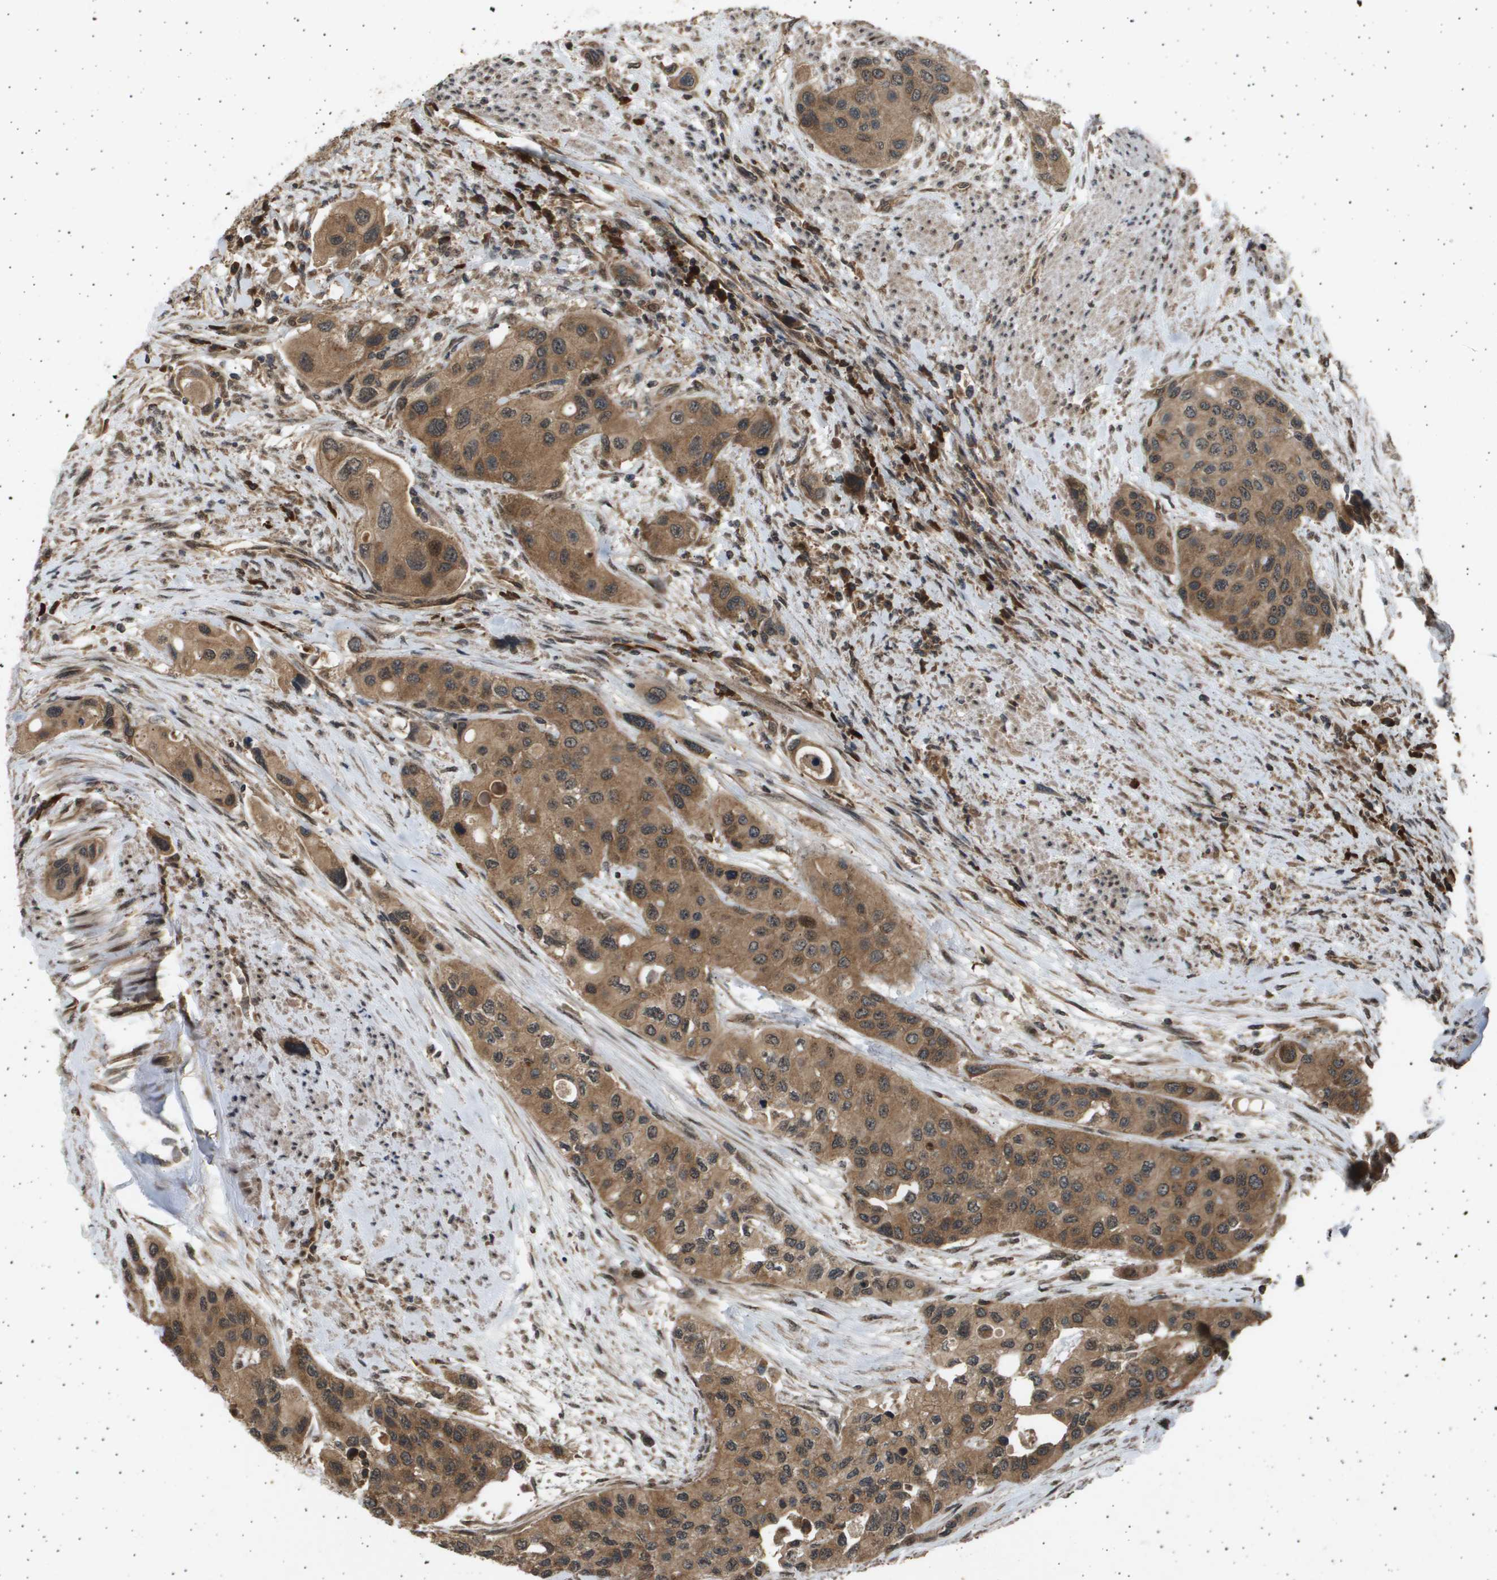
{"staining": {"intensity": "moderate", "quantity": ">75%", "location": "cytoplasmic/membranous,nuclear"}, "tissue": "urothelial cancer", "cell_type": "Tumor cells", "image_type": "cancer", "snomed": [{"axis": "morphology", "description": "Urothelial carcinoma, High grade"}, {"axis": "topography", "description": "Urinary bladder"}], "caption": "Tumor cells show moderate cytoplasmic/membranous and nuclear positivity in approximately >75% of cells in urothelial cancer.", "gene": "TNRC6A", "patient": {"sex": "female", "age": 56}}